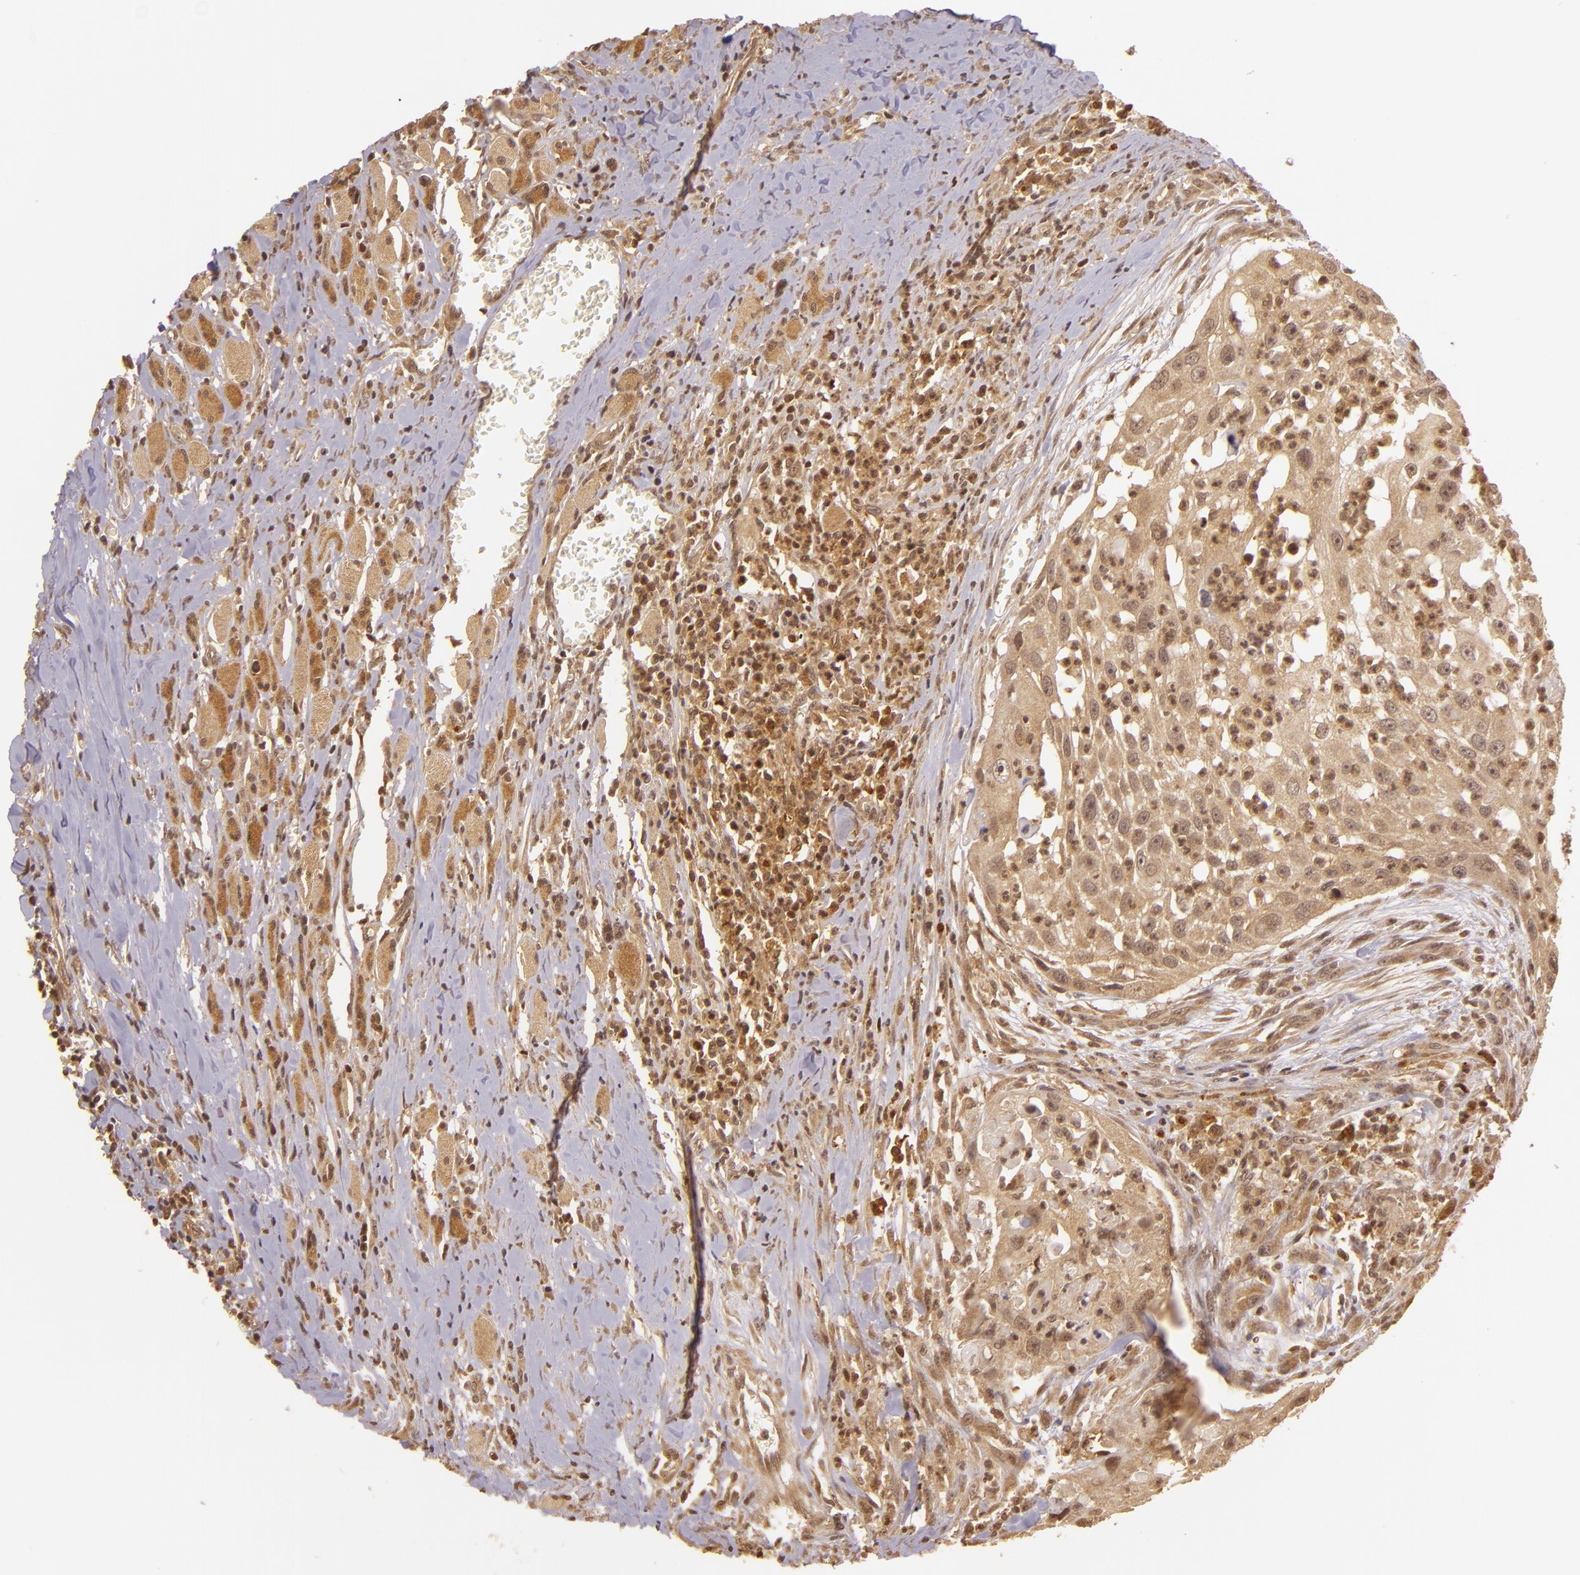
{"staining": {"intensity": "weak", "quantity": ">75%", "location": "cytoplasmic/membranous,nuclear"}, "tissue": "head and neck cancer", "cell_type": "Tumor cells", "image_type": "cancer", "snomed": [{"axis": "morphology", "description": "Squamous cell carcinoma, NOS"}, {"axis": "topography", "description": "Head-Neck"}], "caption": "Approximately >75% of tumor cells in head and neck cancer (squamous cell carcinoma) reveal weak cytoplasmic/membranous and nuclear protein expression as visualized by brown immunohistochemical staining.", "gene": "TXNRD2", "patient": {"sex": "male", "age": 64}}